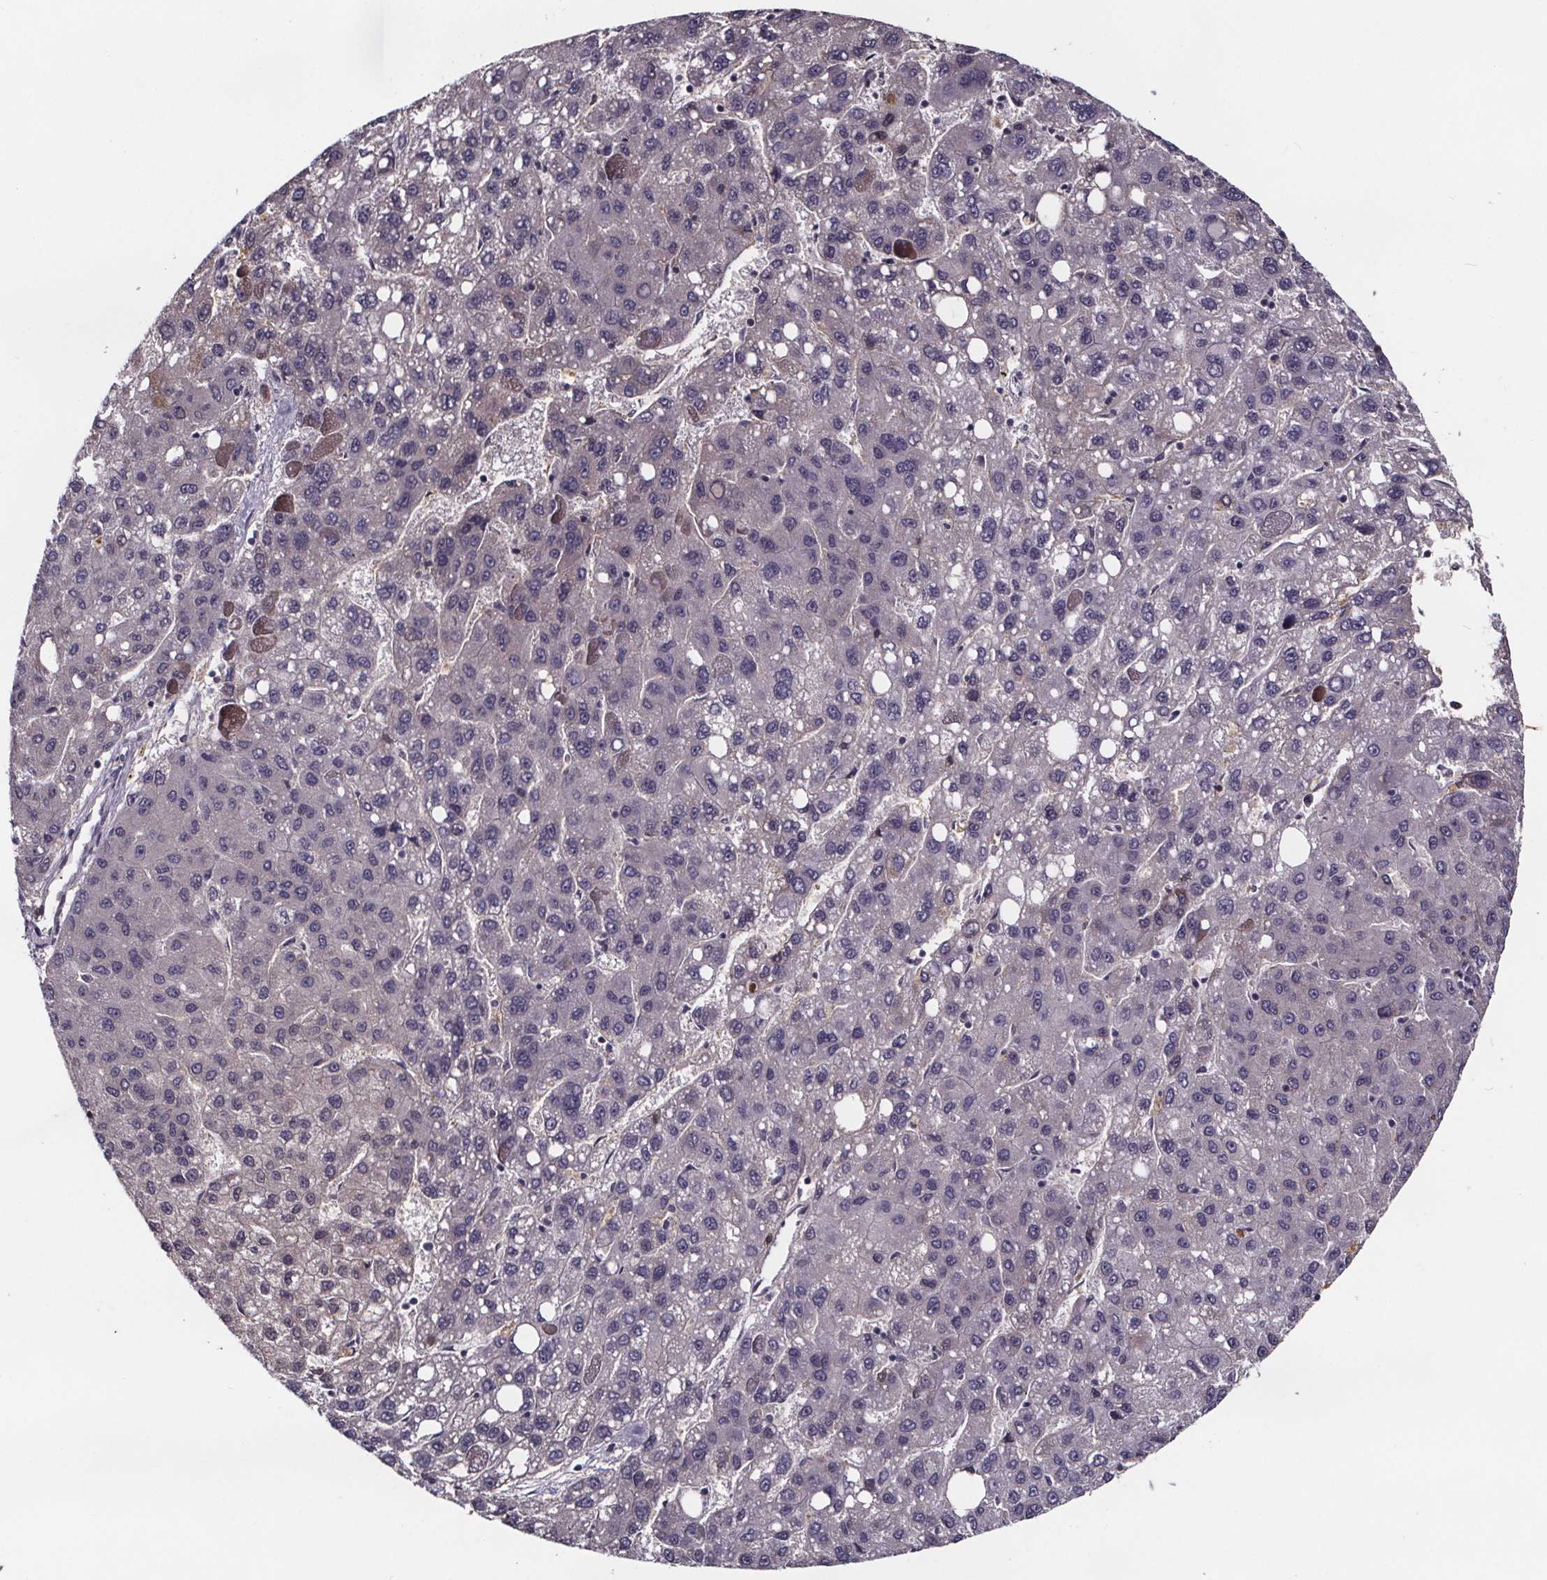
{"staining": {"intensity": "negative", "quantity": "none", "location": "none"}, "tissue": "liver cancer", "cell_type": "Tumor cells", "image_type": "cancer", "snomed": [{"axis": "morphology", "description": "Carcinoma, Hepatocellular, NOS"}, {"axis": "topography", "description": "Liver"}], "caption": "This is a micrograph of immunohistochemistry staining of hepatocellular carcinoma (liver), which shows no expression in tumor cells.", "gene": "NPHP4", "patient": {"sex": "female", "age": 82}}